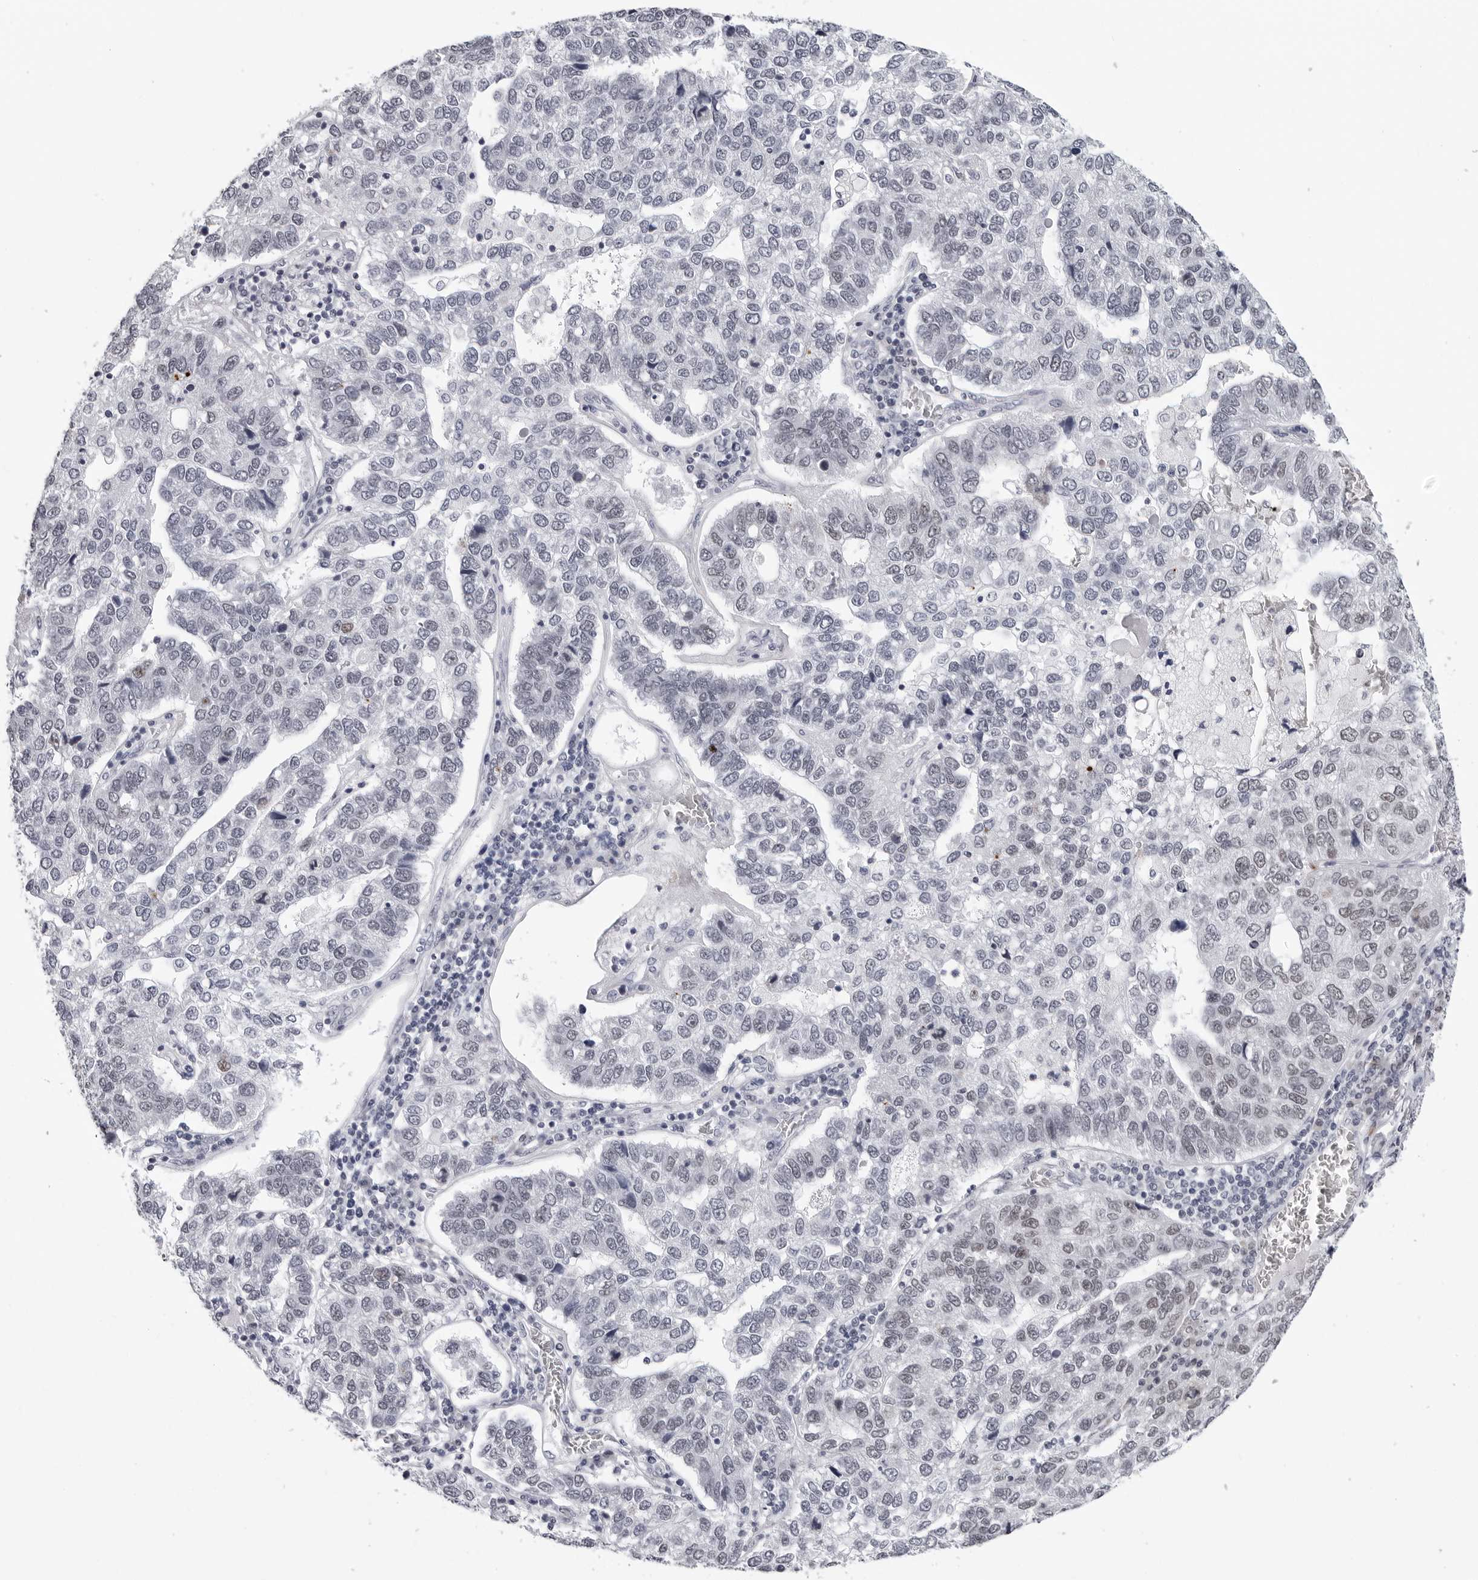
{"staining": {"intensity": "negative", "quantity": "none", "location": "none"}, "tissue": "pancreatic cancer", "cell_type": "Tumor cells", "image_type": "cancer", "snomed": [{"axis": "morphology", "description": "Adenocarcinoma, NOS"}, {"axis": "topography", "description": "Pancreas"}], "caption": "Immunohistochemistry (IHC) of human pancreatic cancer shows no positivity in tumor cells.", "gene": "GNL2", "patient": {"sex": "female", "age": 61}}